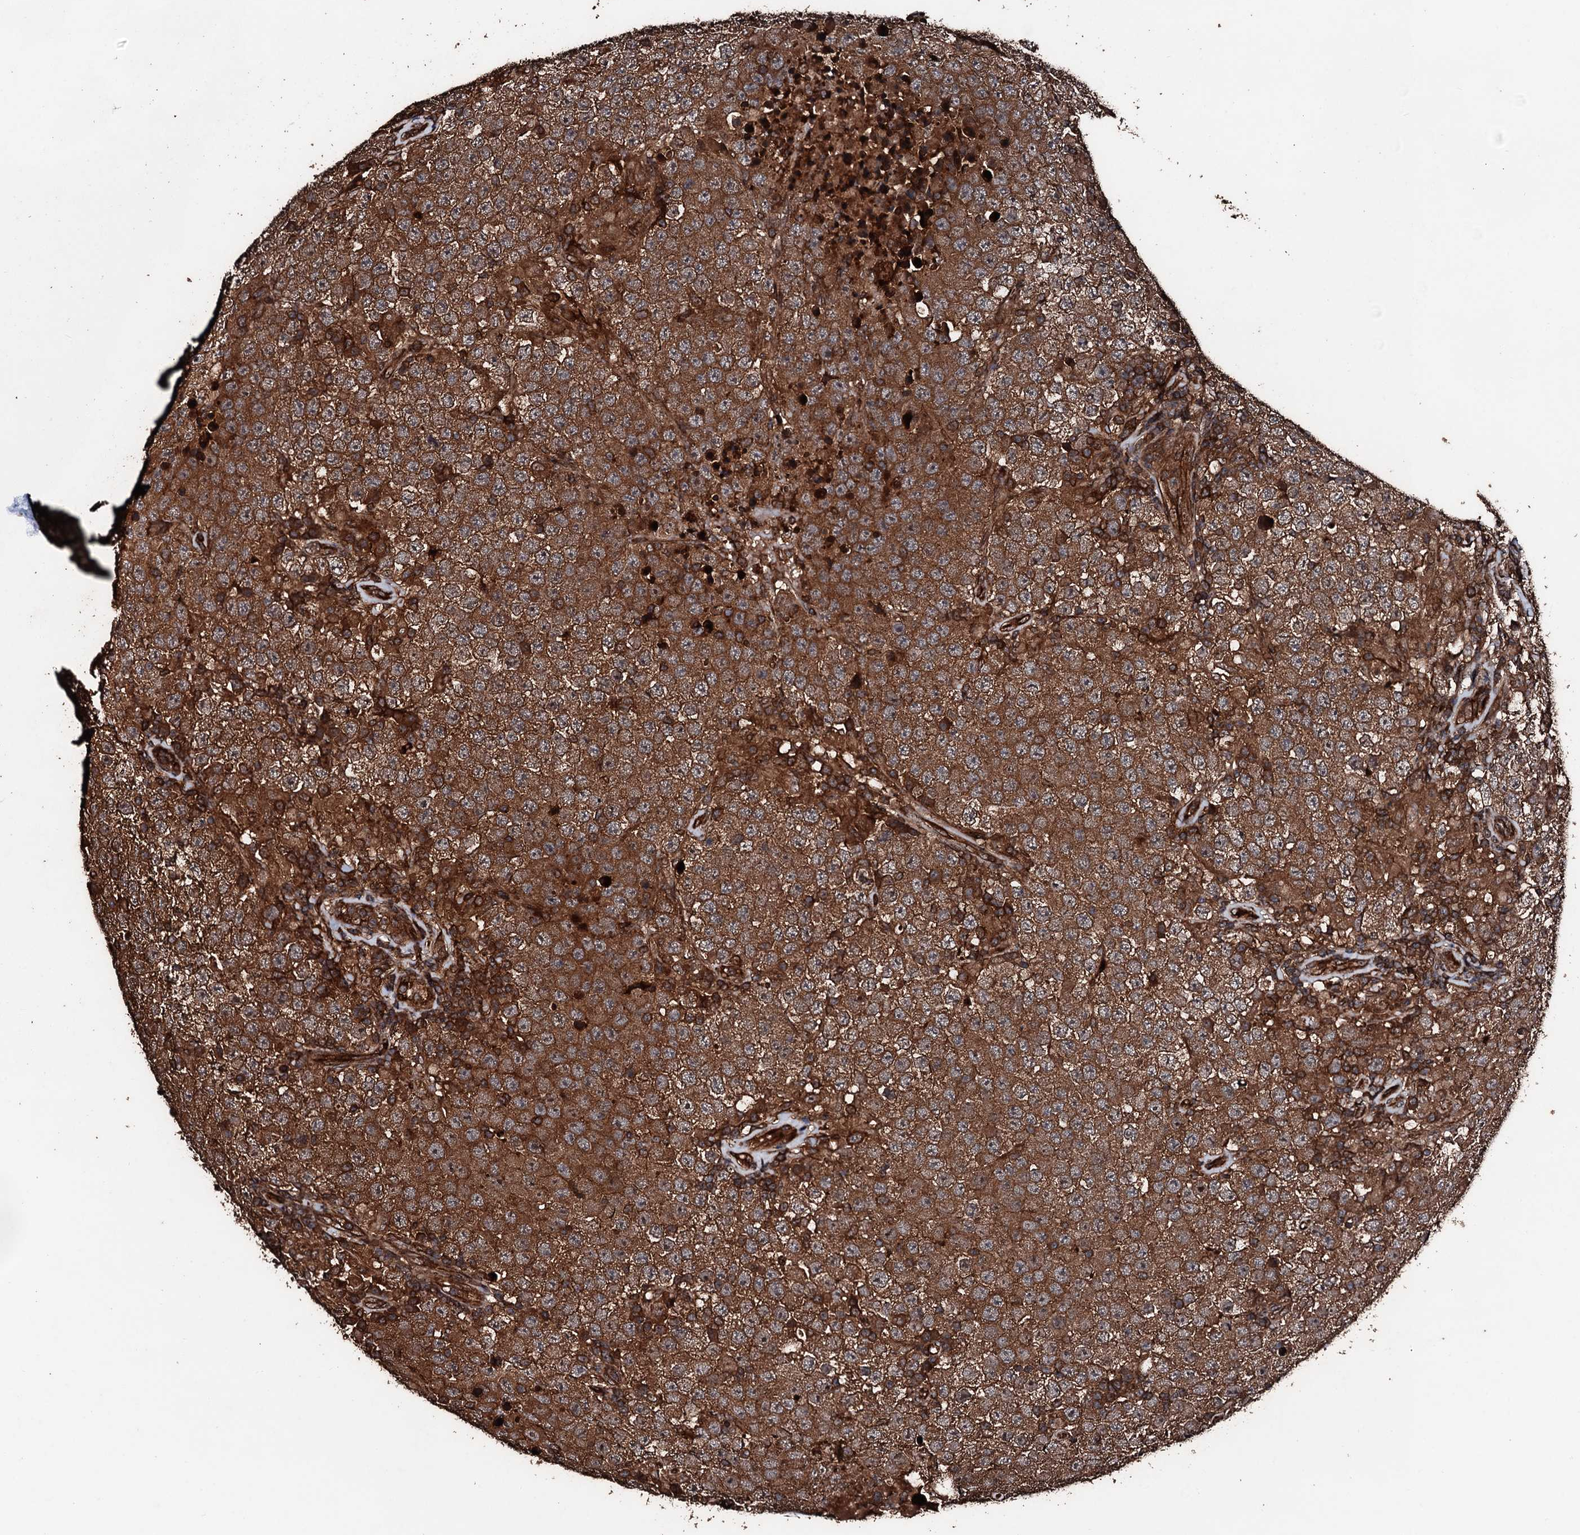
{"staining": {"intensity": "strong", "quantity": ">75%", "location": "cytoplasmic/membranous"}, "tissue": "testis cancer", "cell_type": "Tumor cells", "image_type": "cancer", "snomed": [{"axis": "morphology", "description": "Normal tissue, NOS"}, {"axis": "morphology", "description": "Urothelial carcinoma, High grade"}, {"axis": "morphology", "description": "Seminoma, NOS"}, {"axis": "morphology", "description": "Carcinoma, Embryonal, NOS"}, {"axis": "topography", "description": "Urinary bladder"}, {"axis": "topography", "description": "Testis"}], "caption": "This photomicrograph displays seminoma (testis) stained with IHC to label a protein in brown. The cytoplasmic/membranous of tumor cells show strong positivity for the protein. Nuclei are counter-stained blue.", "gene": "KIF18A", "patient": {"sex": "male", "age": 41}}